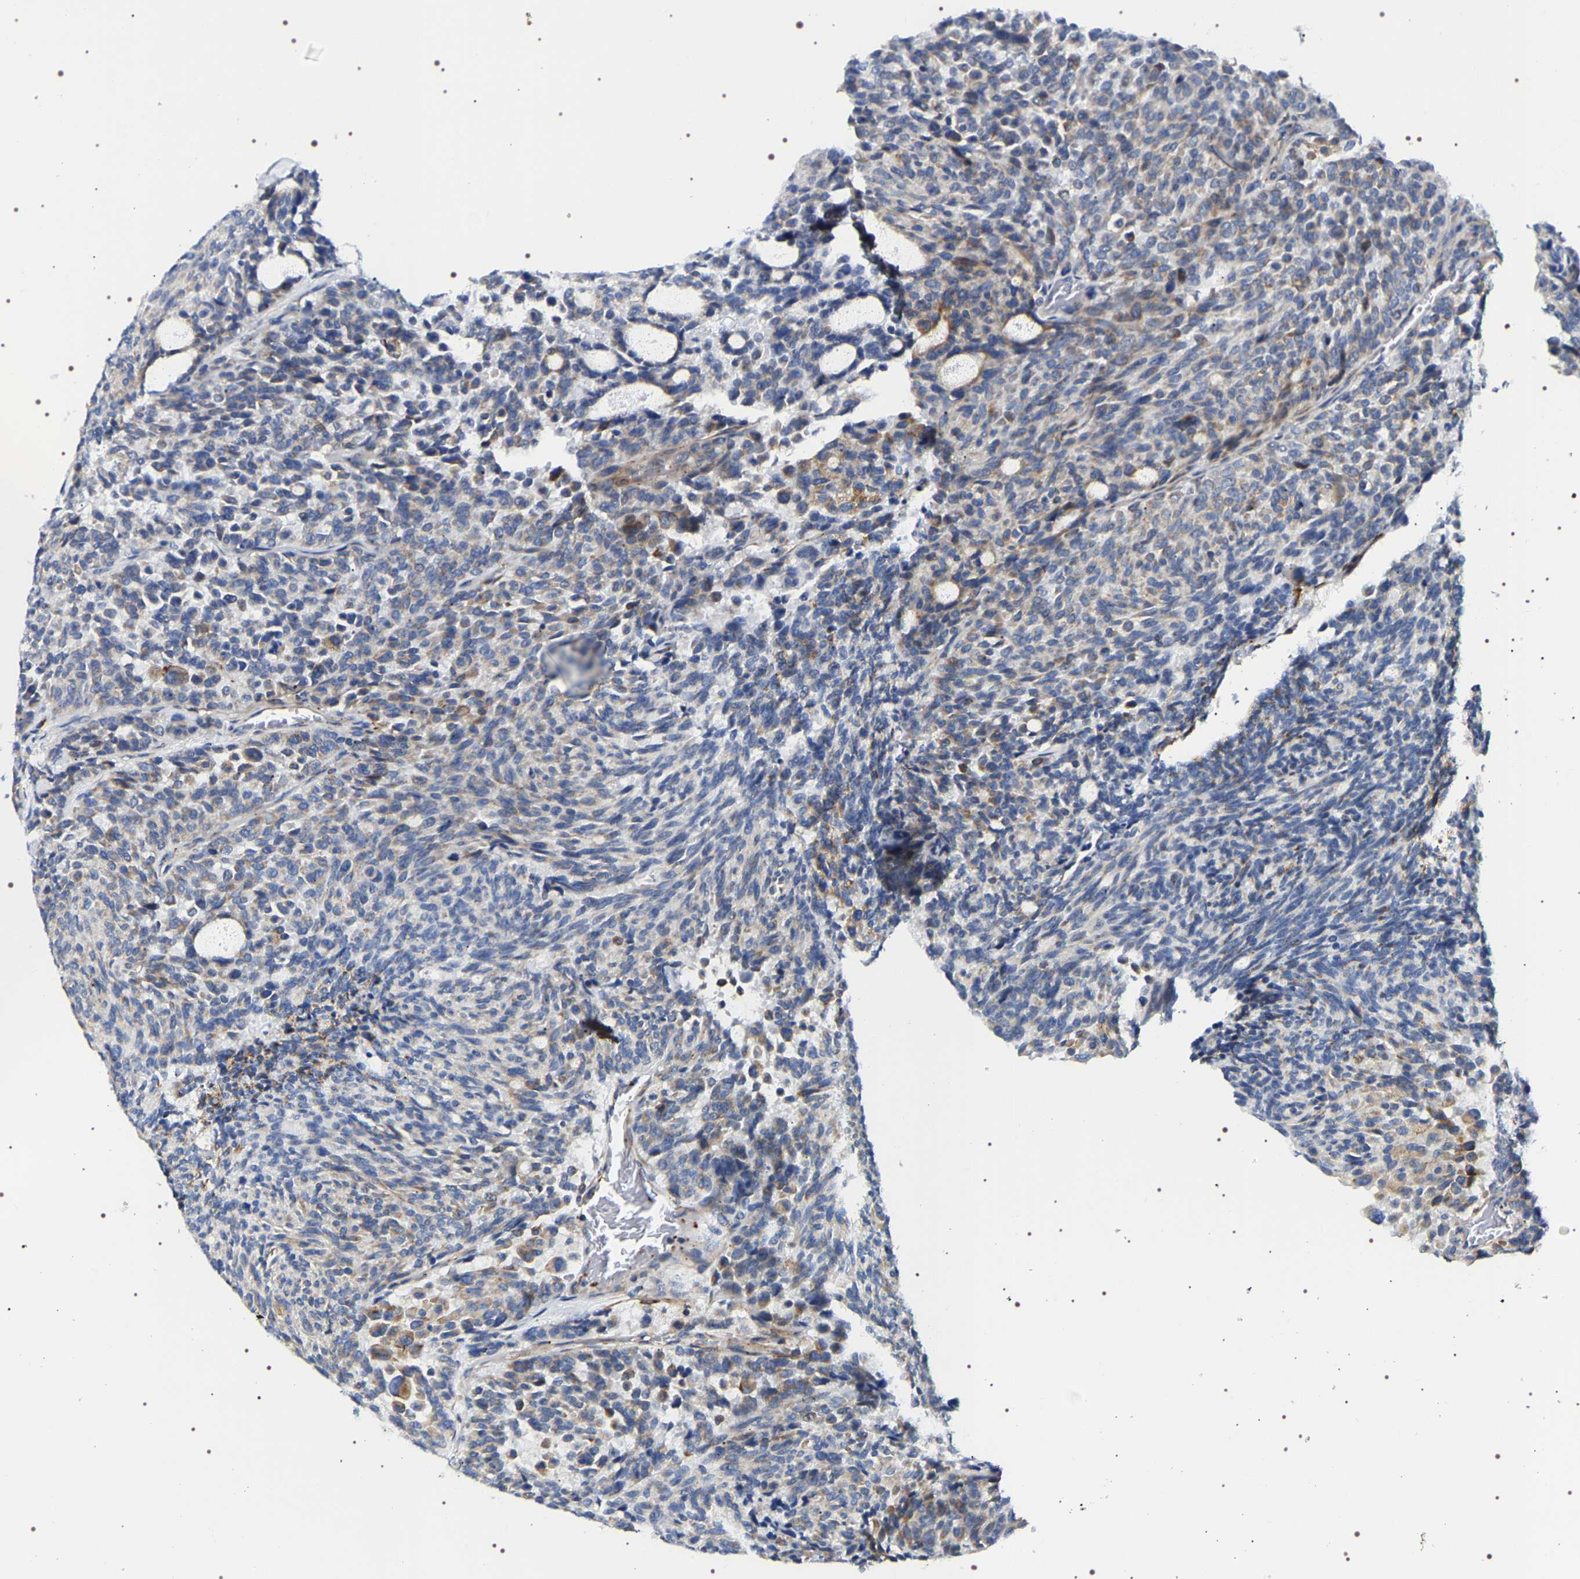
{"staining": {"intensity": "moderate", "quantity": "<25%", "location": "cytoplasmic/membranous"}, "tissue": "carcinoid", "cell_type": "Tumor cells", "image_type": "cancer", "snomed": [{"axis": "morphology", "description": "Carcinoid, malignant, NOS"}, {"axis": "topography", "description": "Pancreas"}], "caption": "Protein analysis of malignant carcinoid tissue shows moderate cytoplasmic/membranous staining in approximately <25% of tumor cells.", "gene": "SQLE", "patient": {"sex": "female", "age": 54}}